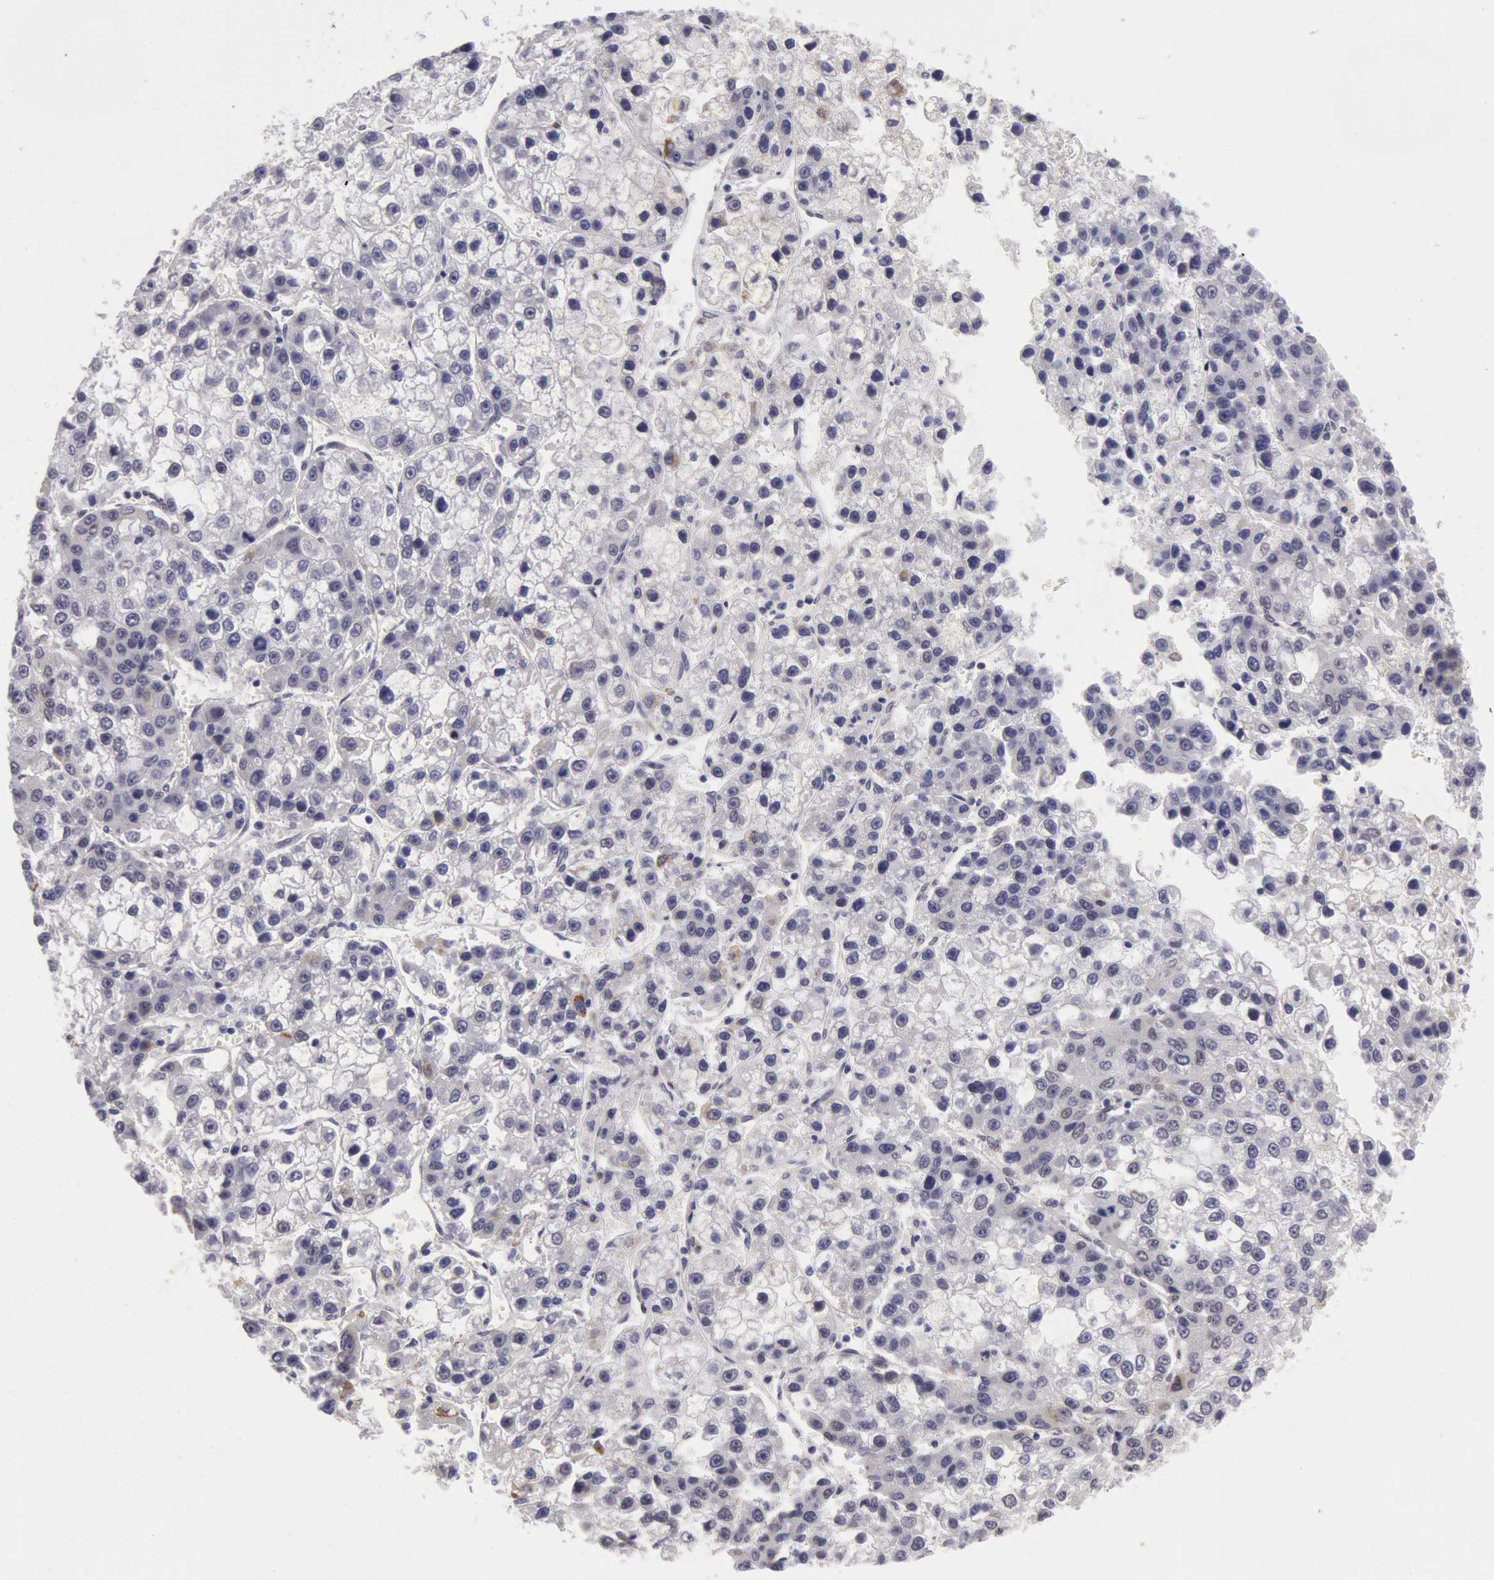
{"staining": {"intensity": "negative", "quantity": "none", "location": "none"}, "tissue": "liver cancer", "cell_type": "Tumor cells", "image_type": "cancer", "snomed": [{"axis": "morphology", "description": "Carcinoma, Hepatocellular, NOS"}, {"axis": "topography", "description": "Liver"}], "caption": "This micrograph is of hepatocellular carcinoma (liver) stained with immunohistochemistry to label a protein in brown with the nuclei are counter-stained blue. There is no staining in tumor cells. Brightfield microscopy of IHC stained with DAB (3,3'-diaminobenzidine) (brown) and hematoxylin (blue), captured at high magnification.", "gene": "CDKN2B", "patient": {"sex": "female", "age": 66}}